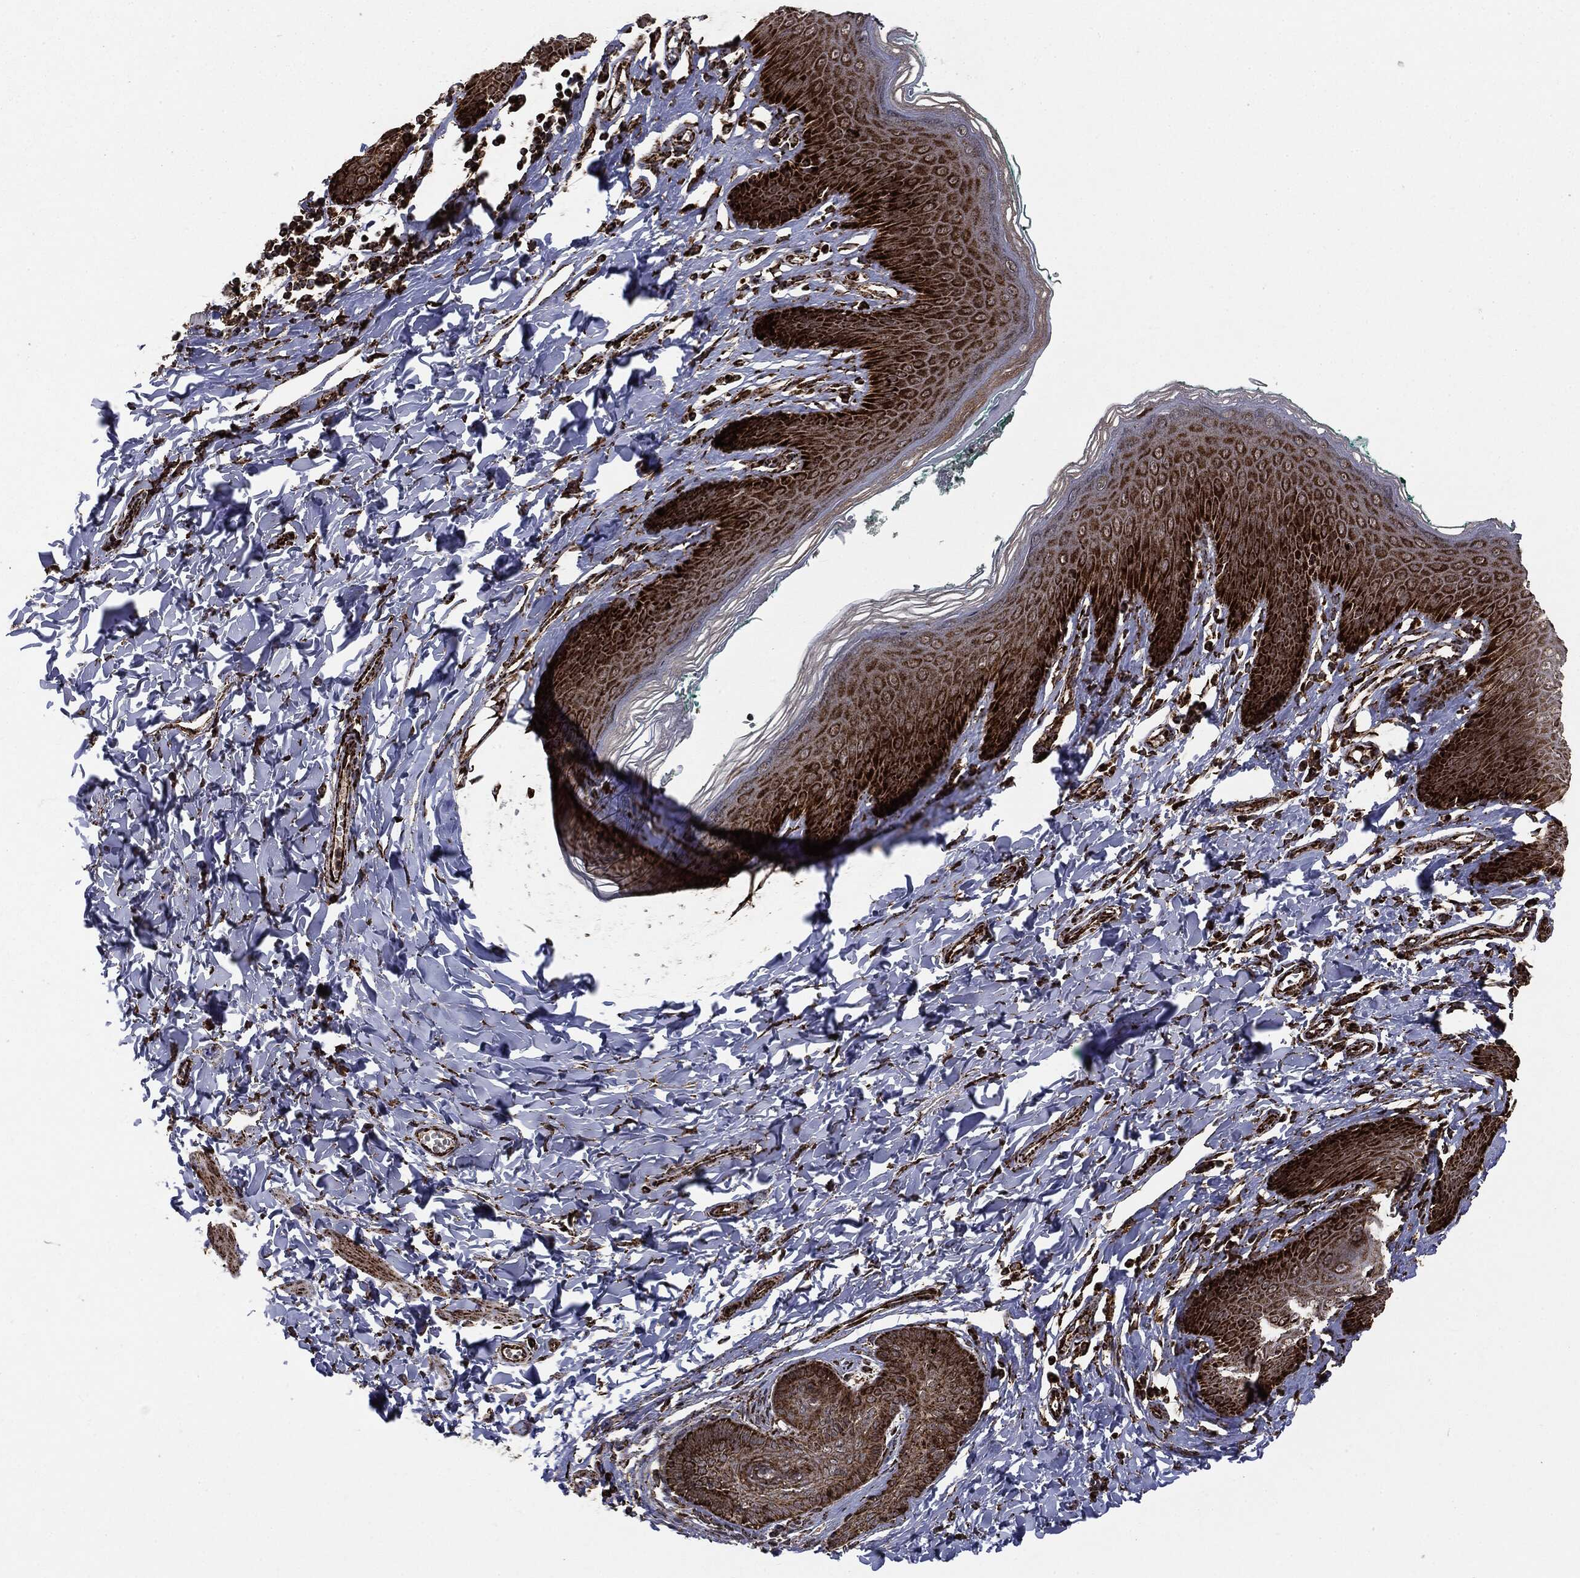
{"staining": {"intensity": "strong", "quantity": ">75%", "location": "cytoplasmic/membranous"}, "tissue": "skin", "cell_type": "Epidermal cells", "image_type": "normal", "snomed": [{"axis": "morphology", "description": "Normal tissue, NOS"}, {"axis": "topography", "description": "Vulva"}], "caption": "Immunohistochemical staining of normal skin reveals >75% levels of strong cytoplasmic/membranous protein staining in about >75% of epidermal cells.", "gene": "MAP2K1", "patient": {"sex": "female", "age": 66}}